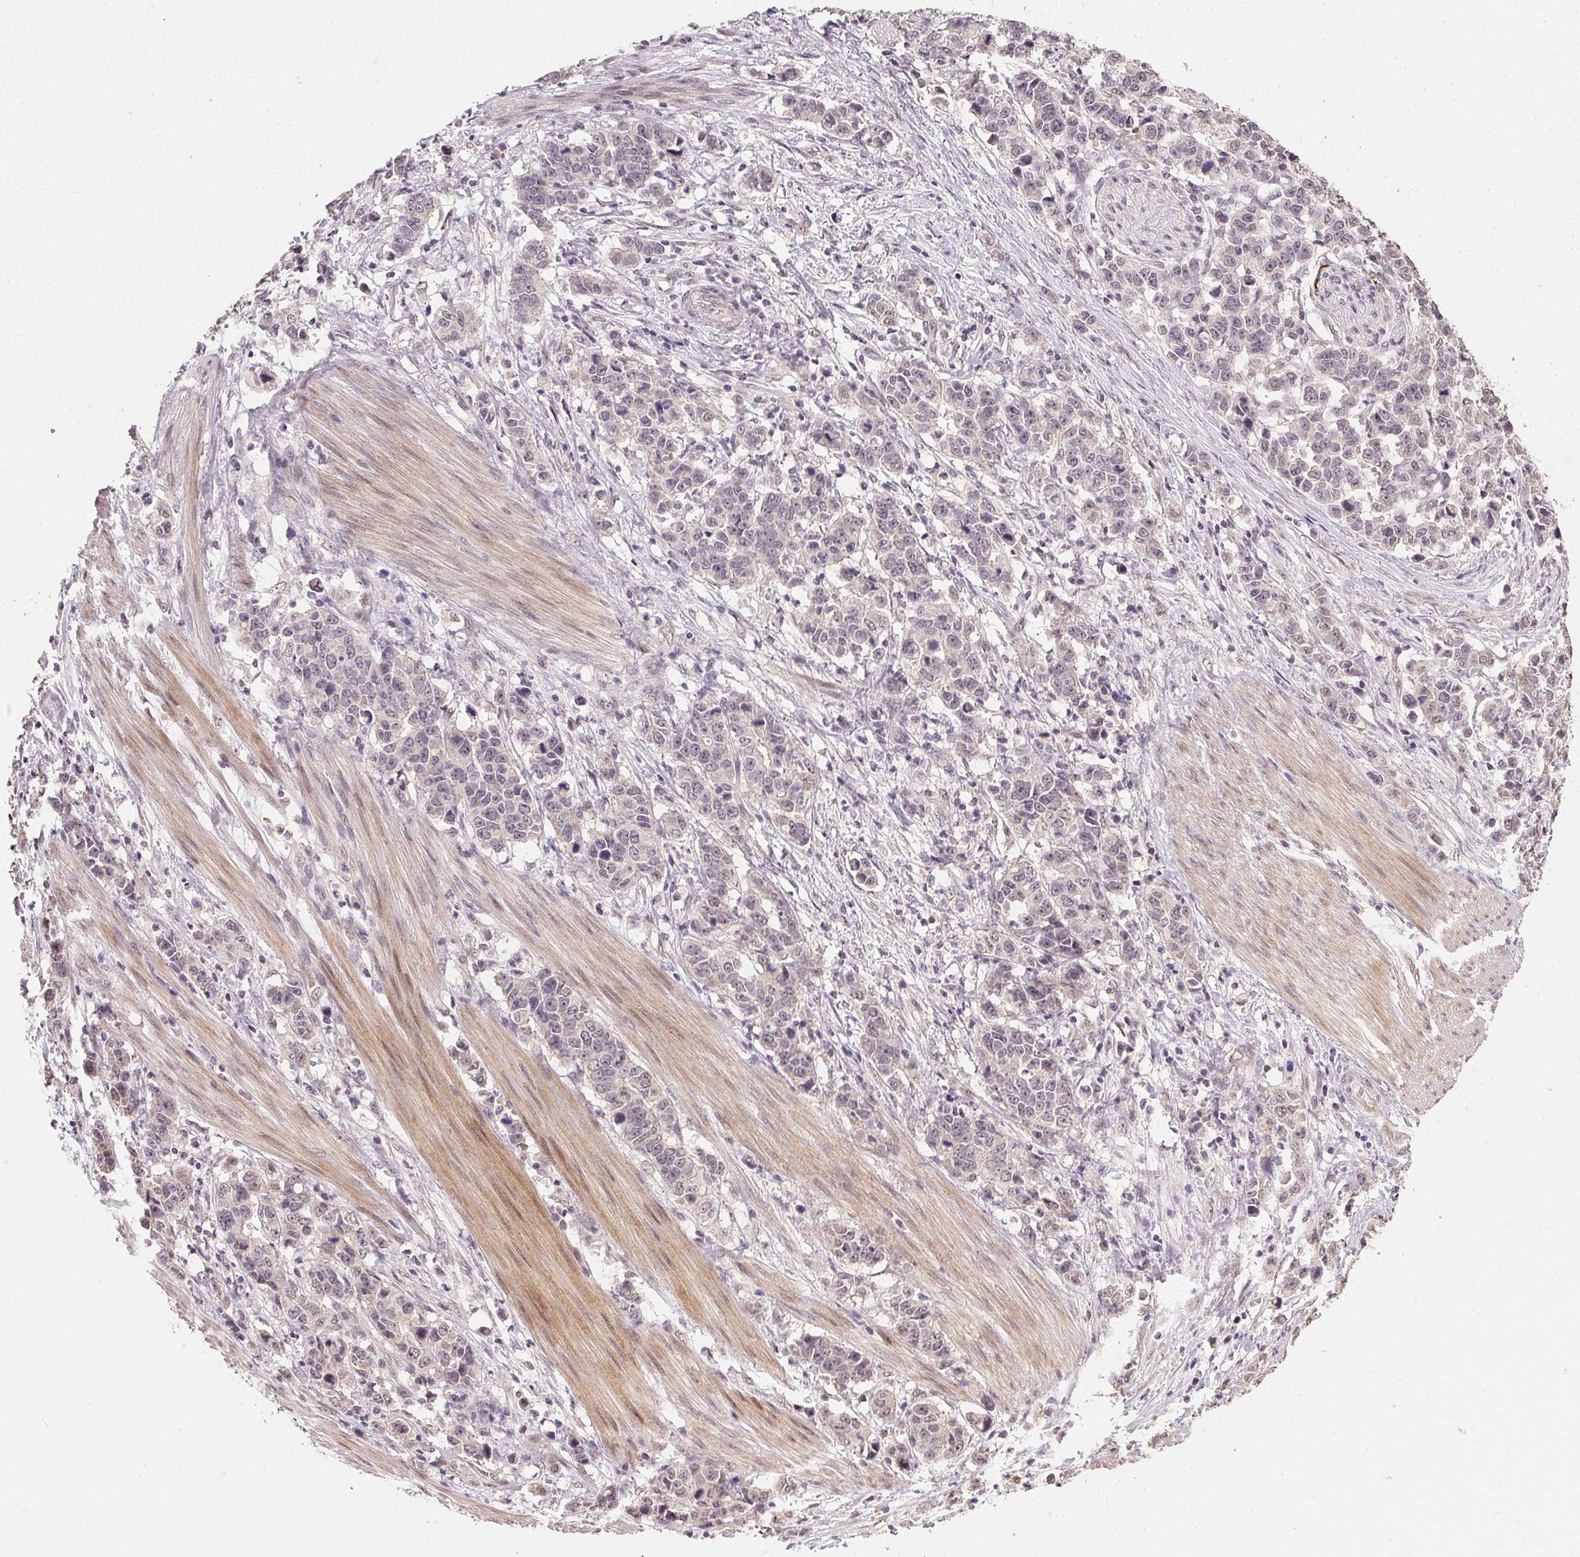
{"staining": {"intensity": "negative", "quantity": "none", "location": "none"}, "tissue": "stomach cancer", "cell_type": "Tumor cells", "image_type": "cancer", "snomed": [{"axis": "morphology", "description": "Adenocarcinoma, NOS"}, {"axis": "topography", "description": "Stomach, upper"}], "caption": "DAB (3,3'-diaminobenzidine) immunohistochemical staining of human stomach cancer reveals no significant positivity in tumor cells.", "gene": "PPP4R4", "patient": {"sex": "male", "age": 69}}